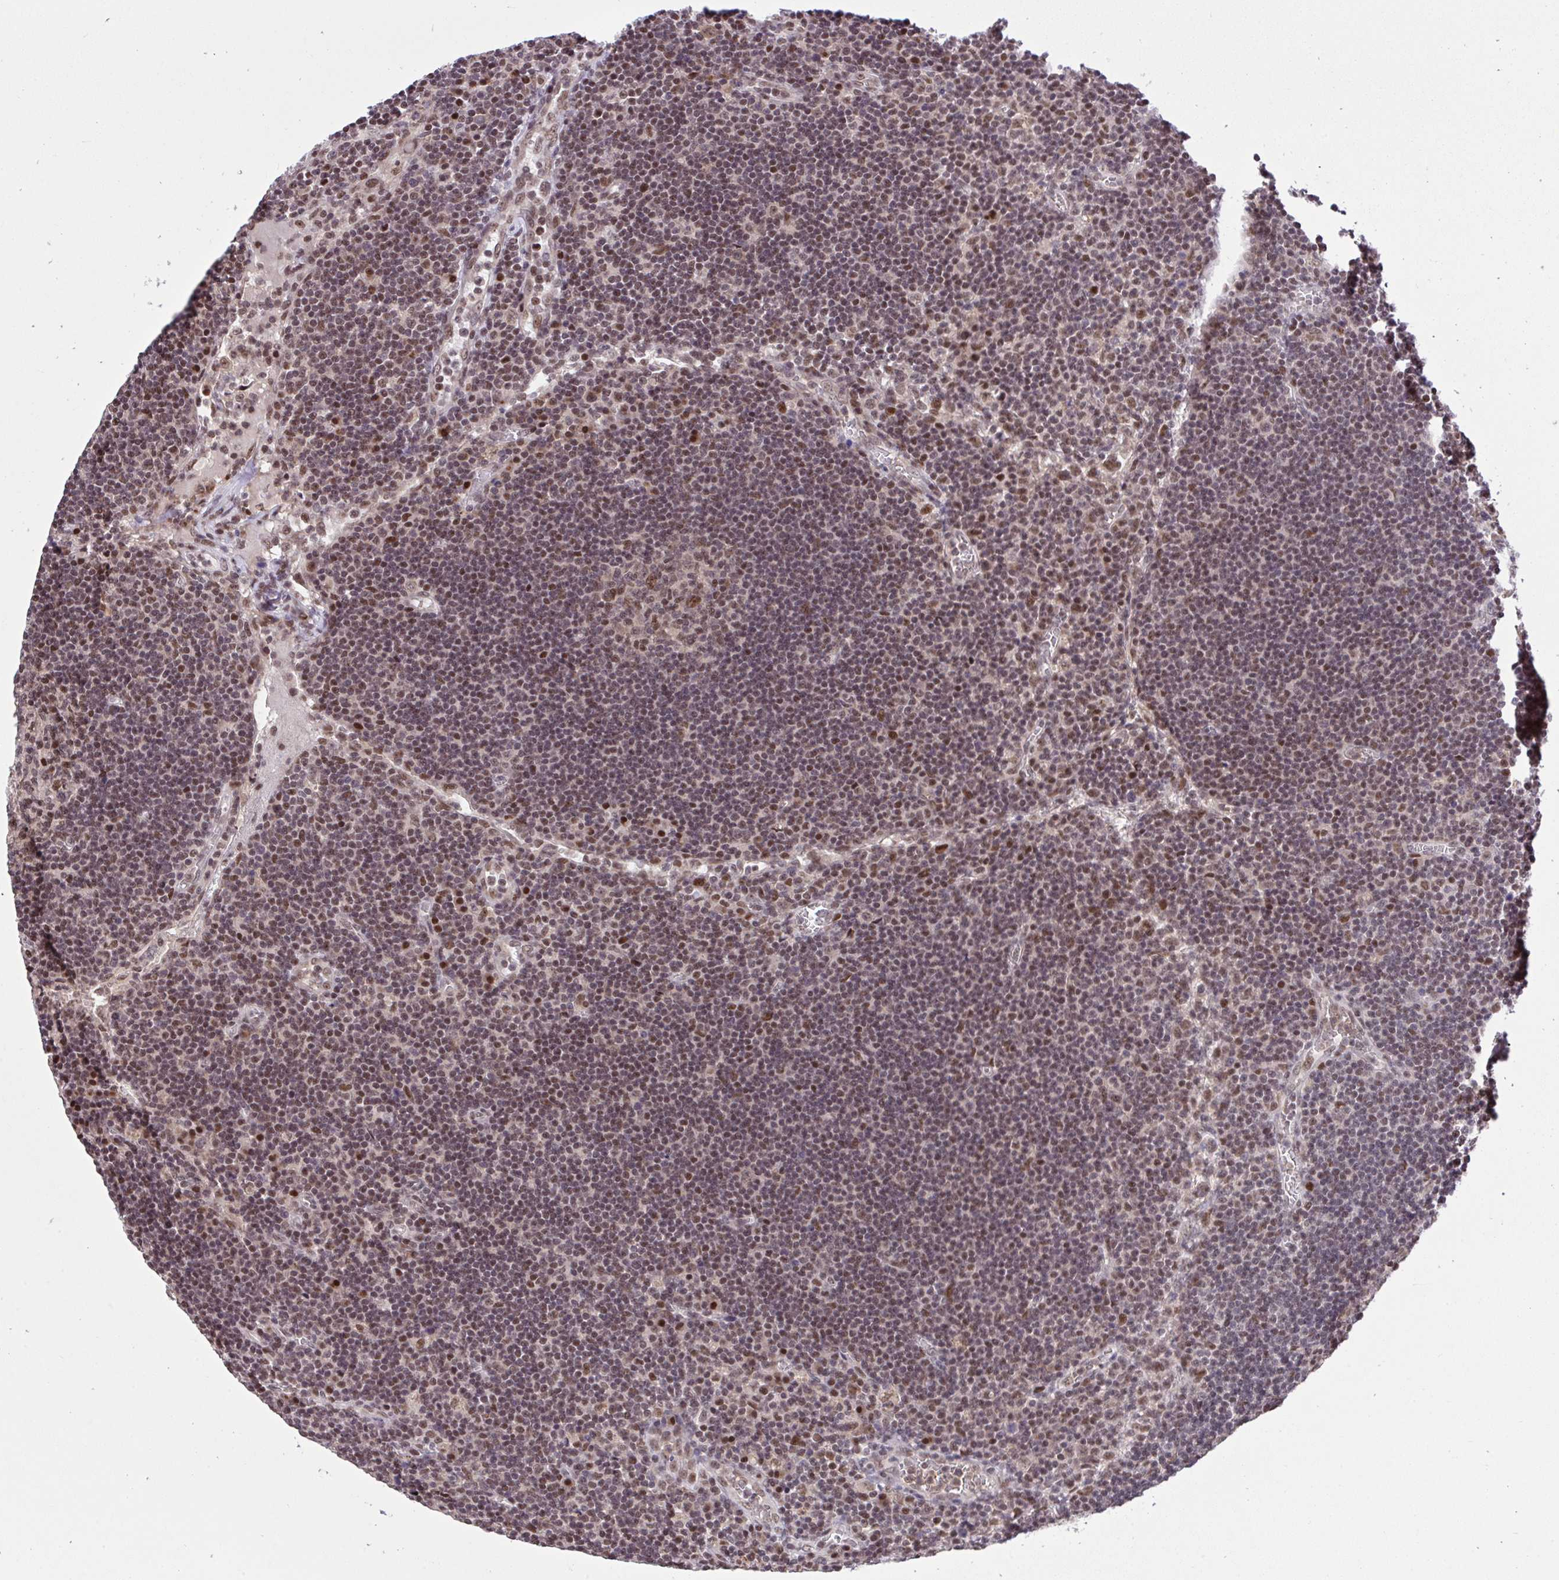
{"staining": {"intensity": "weak", "quantity": ">75%", "location": "nuclear"}, "tissue": "lymph node", "cell_type": "Germinal center cells", "image_type": "normal", "snomed": [{"axis": "morphology", "description": "Normal tissue, NOS"}, {"axis": "topography", "description": "Lymph node"}], "caption": "Lymph node stained with DAB IHC reveals low levels of weak nuclear positivity in approximately >75% of germinal center cells. (brown staining indicates protein expression, while blue staining denotes nuclei).", "gene": "GLIS3", "patient": {"sex": "male", "age": 67}}